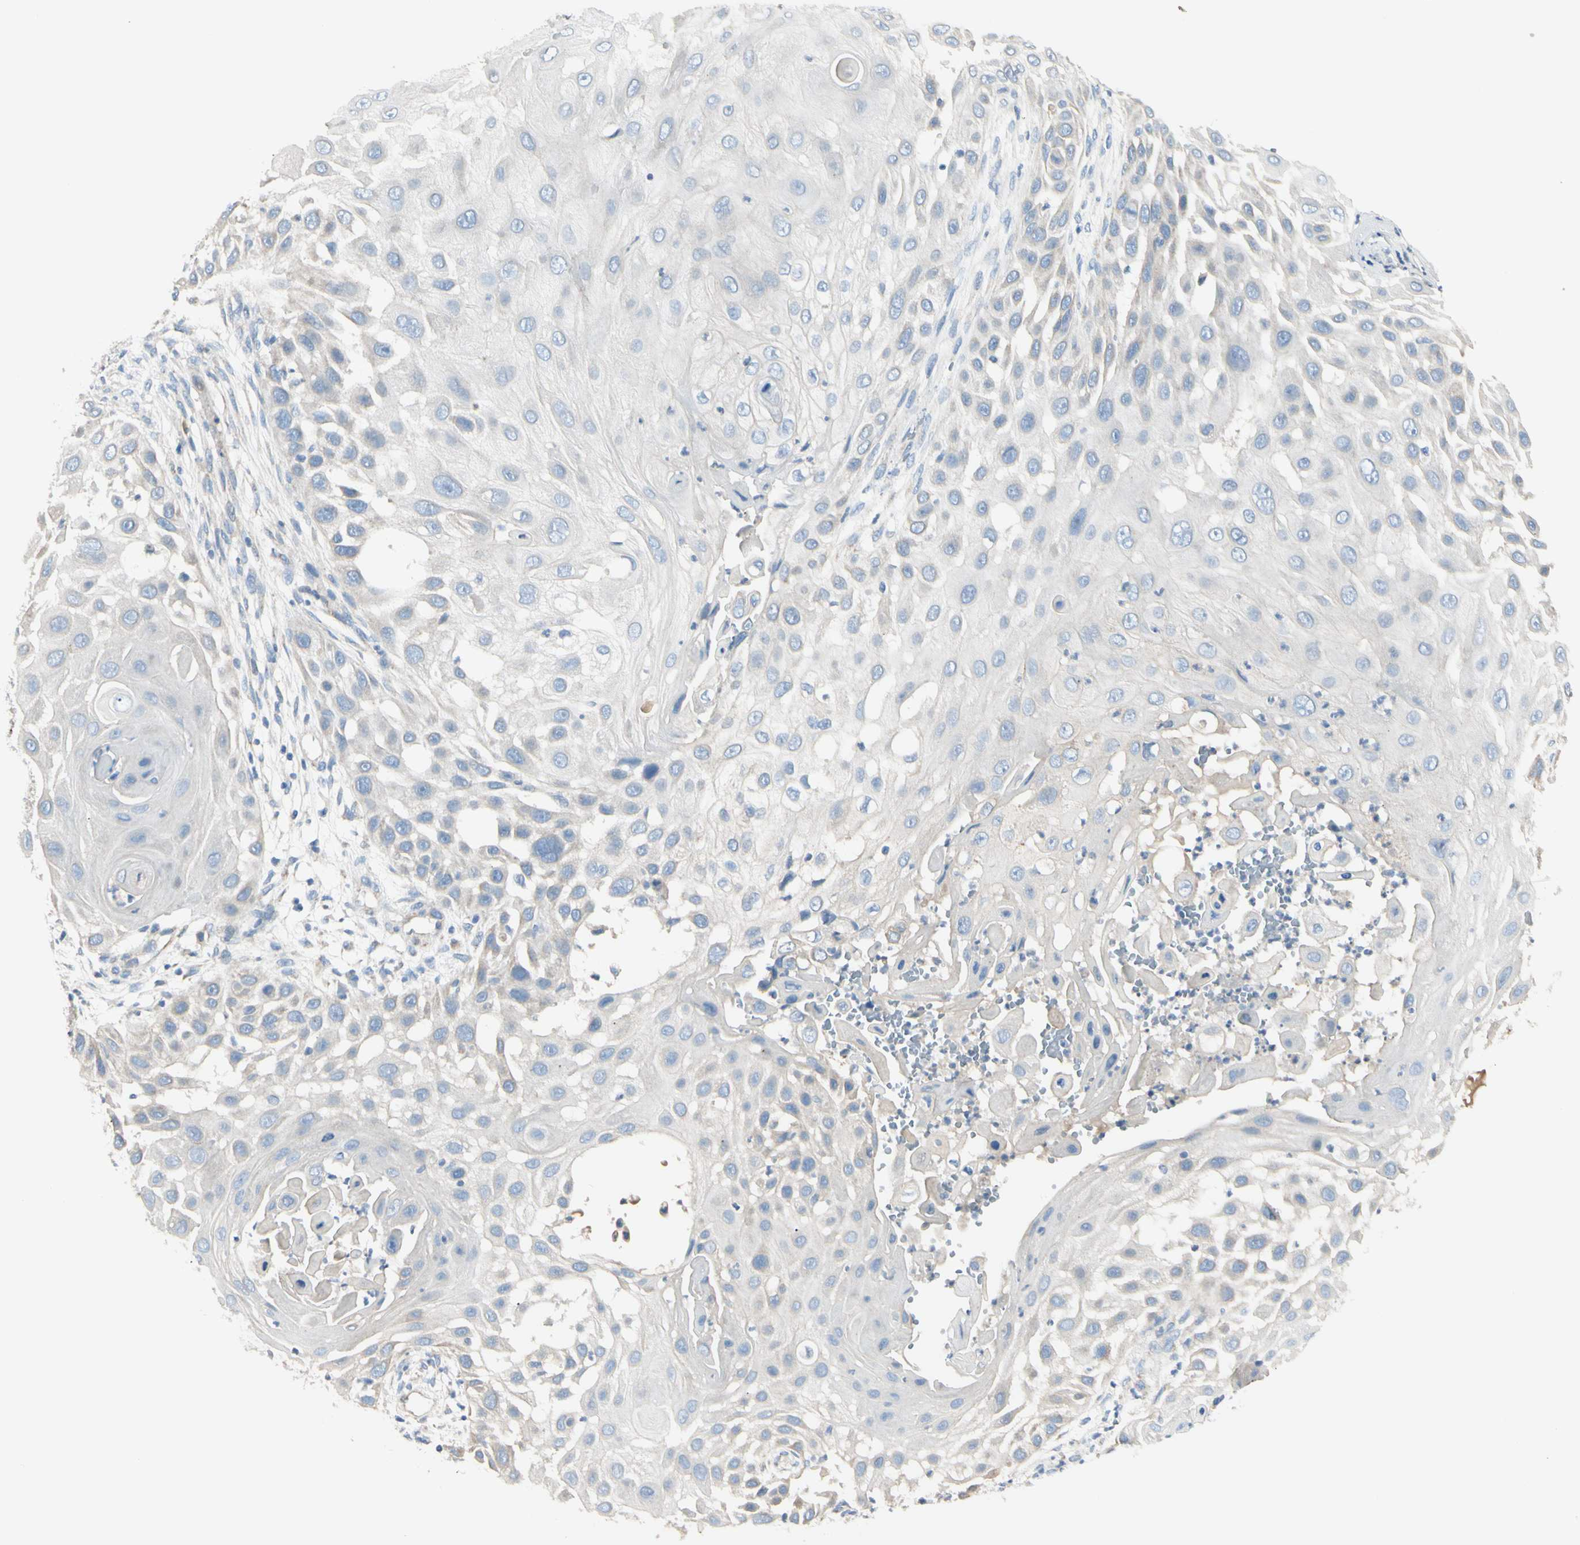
{"staining": {"intensity": "negative", "quantity": "none", "location": "none"}, "tissue": "skin cancer", "cell_type": "Tumor cells", "image_type": "cancer", "snomed": [{"axis": "morphology", "description": "Squamous cell carcinoma, NOS"}, {"axis": "topography", "description": "Skin"}], "caption": "A high-resolution histopathology image shows immunohistochemistry staining of skin cancer (squamous cell carcinoma), which exhibits no significant staining in tumor cells.", "gene": "EPHA3", "patient": {"sex": "female", "age": 44}}